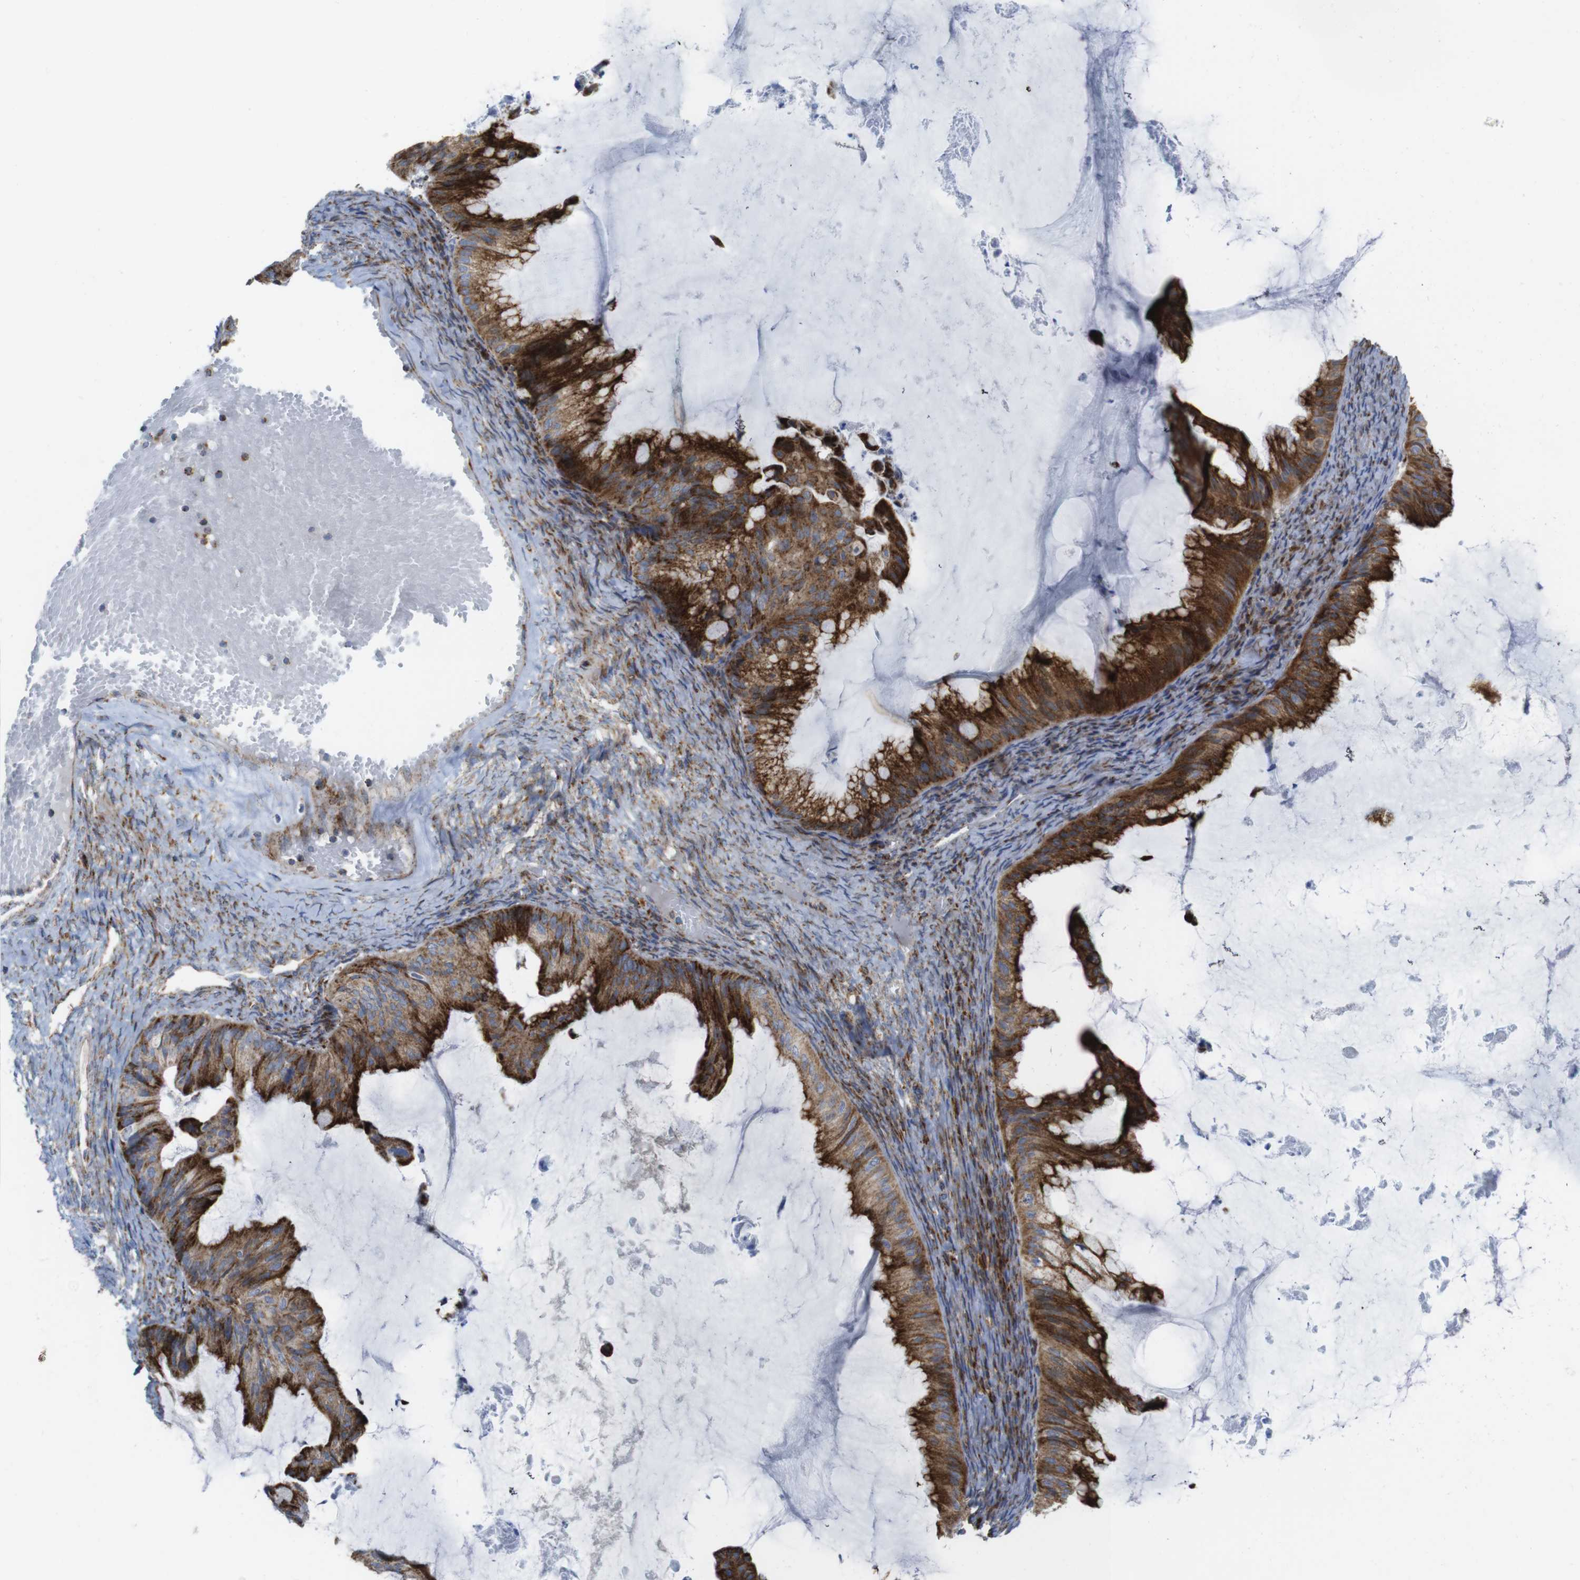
{"staining": {"intensity": "strong", "quantity": "25%-75%", "location": "cytoplasmic/membranous"}, "tissue": "ovarian cancer", "cell_type": "Tumor cells", "image_type": "cancer", "snomed": [{"axis": "morphology", "description": "Cystadenocarcinoma, mucinous, NOS"}, {"axis": "topography", "description": "Ovary"}], "caption": "IHC of human ovarian cancer (mucinous cystadenocarcinoma) reveals high levels of strong cytoplasmic/membranous expression in about 25%-75% of tumor cells. Nuclei are stained in blue.", "gene": "TMEM192", "patient": {"sex": "female", "age": 61}}